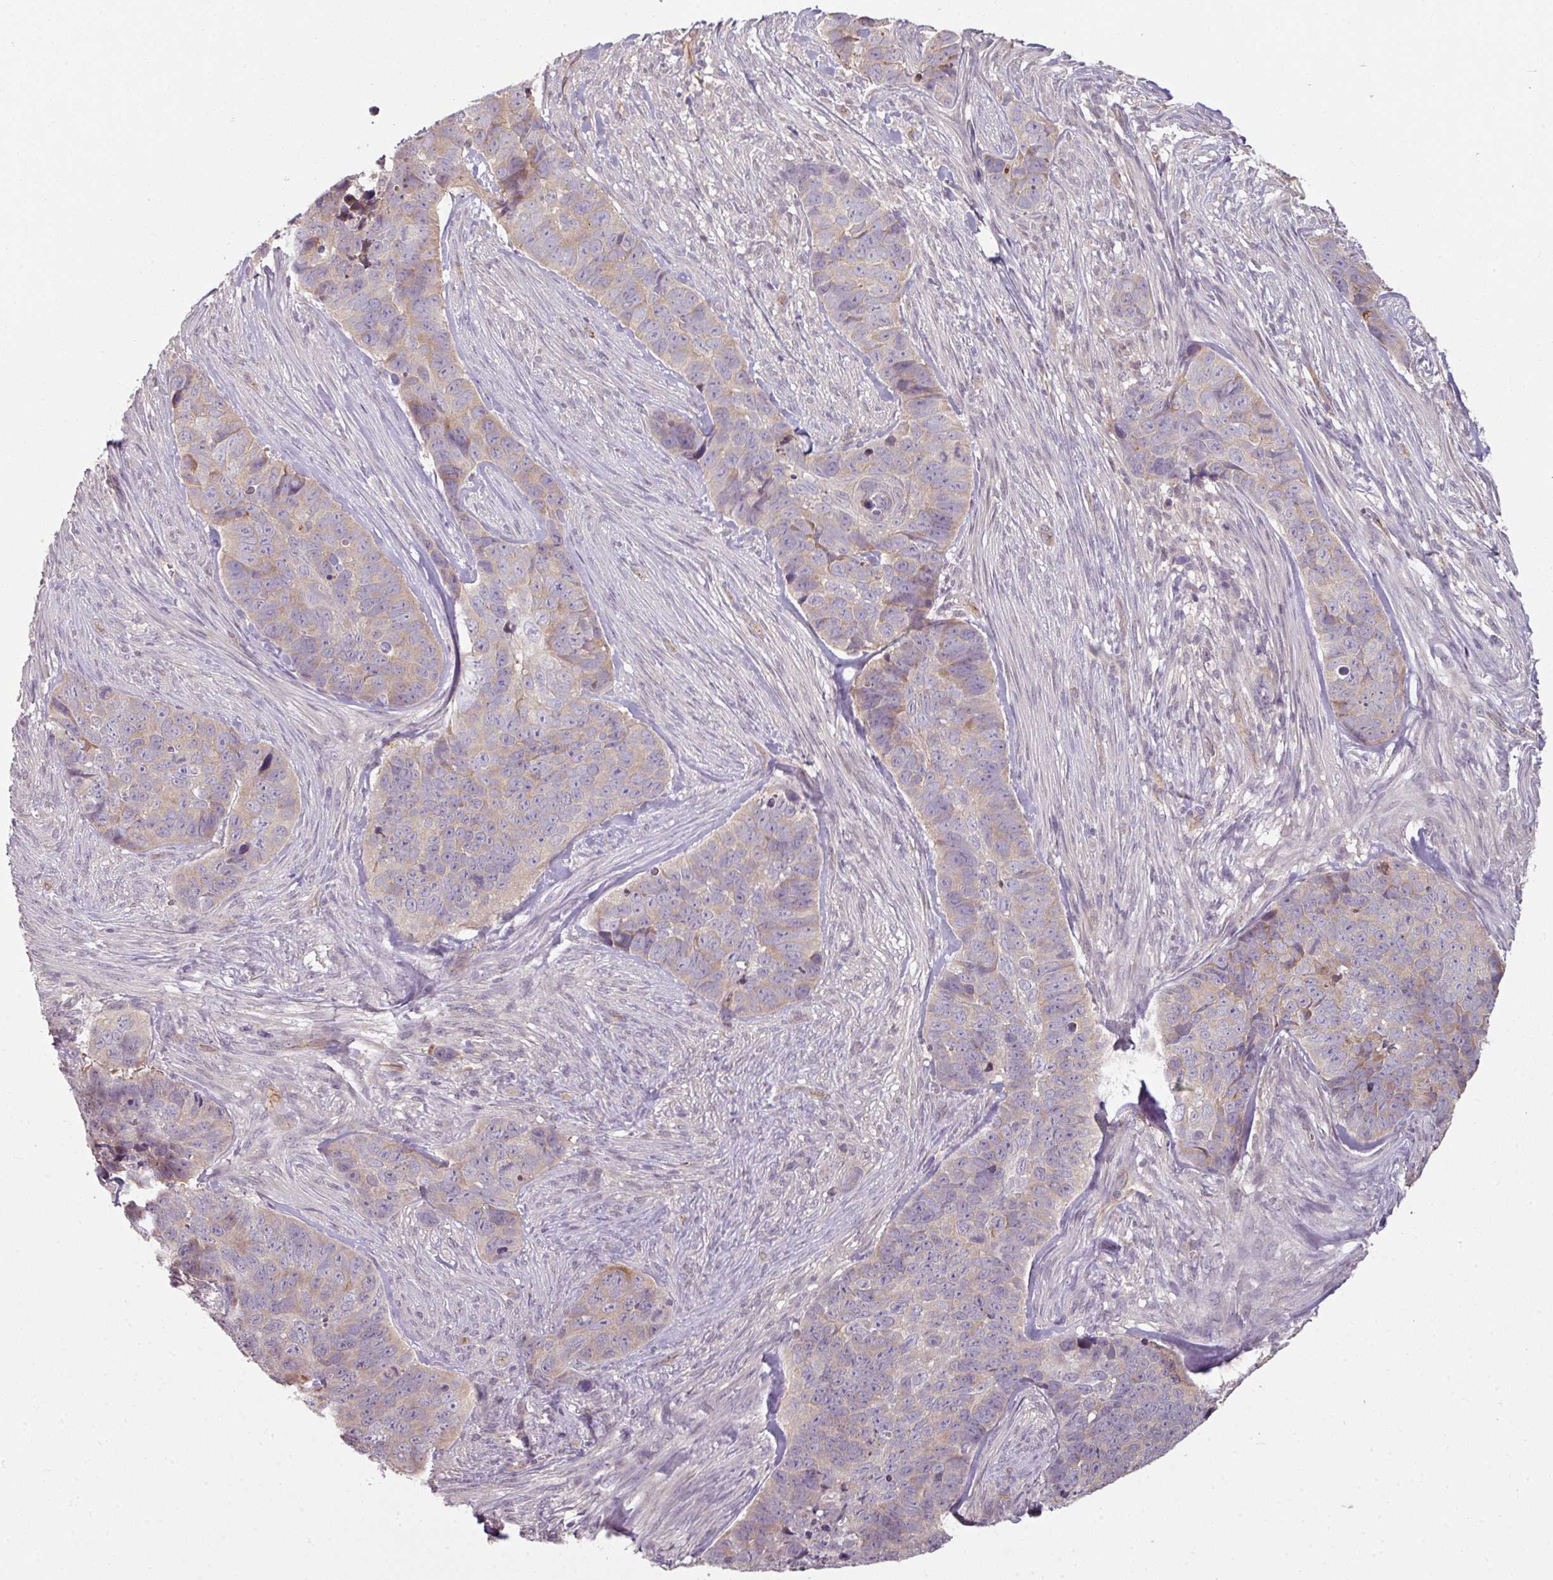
{"staining": {"intensity": "weak", "quantity": "25%-75%", "location": "cytoplasmic/membranous"}, "tissue": "skin cancer", "cell_type": "Tumor cells", "image_type": "cancer", "snomed": [{"axis": "morphology", "description": "Basal cell carcinoma"}, {"axis": "topography", "description": "Skin"}], "caption": "Protein staining of skin basal cell carcinoma tissue reveals weak cytoplasmic/membranous staining in about 25%-75% of tumor cells. The staining was performed using DAB to visualize the protein expression in brown, while the nuclei were stained in blue with hematoxylin (Magnification: 20x).", "gene": "C19orf33", "patient": {"sex": "female", "age": 82}}